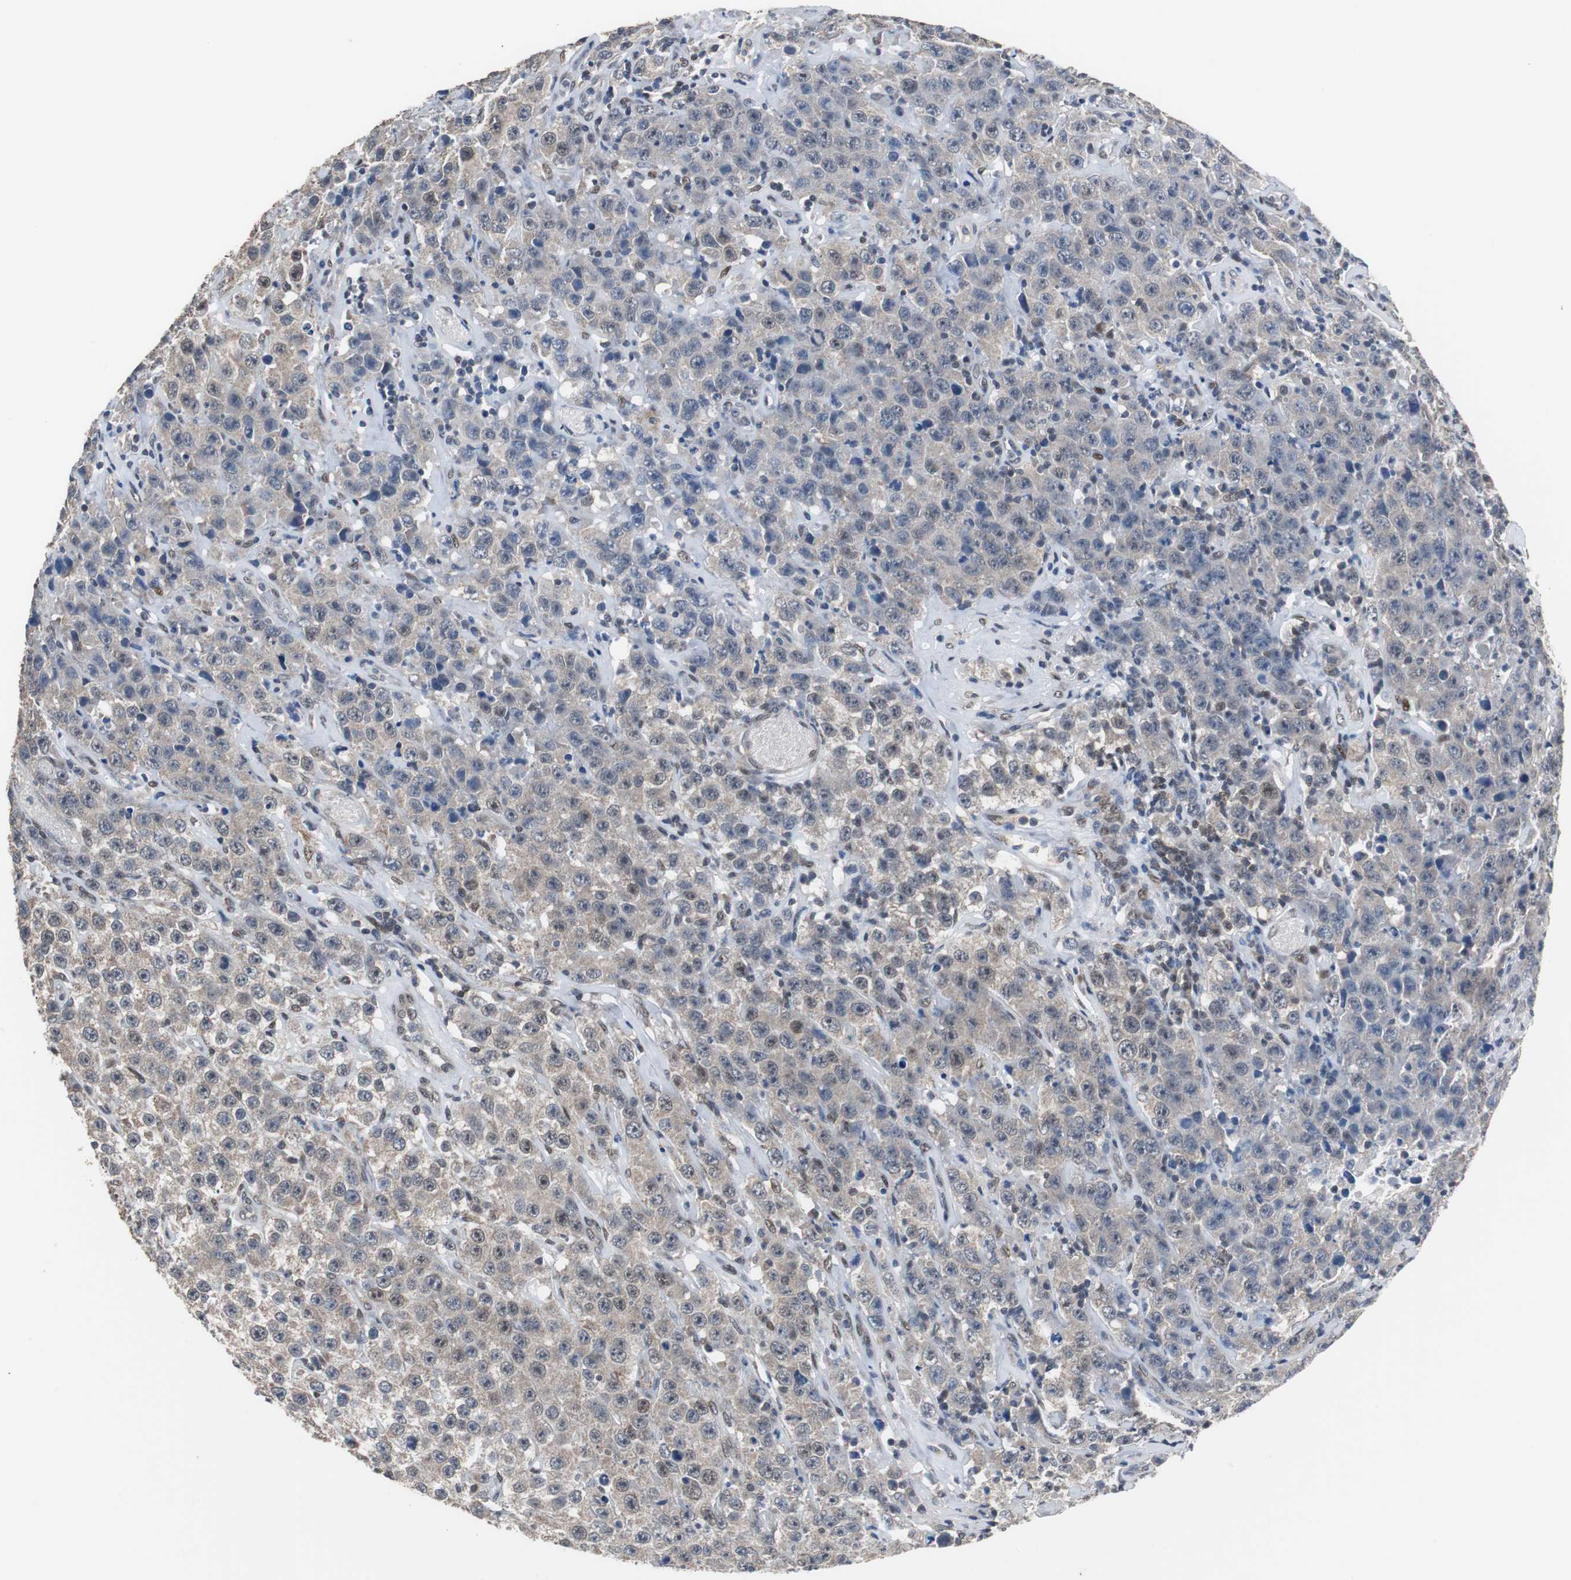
{"staining": {"intensity": "weak", "quantity": "25%-75%", "location": "cytoplasmic/membranous"}, "tissue": "testis cancer", "cell_type": "Tumor cells", "image_type": "cancer", "snomed": [{"axis": "morphology", "description": "Seminoma, NOS"}, {"axis": "topography", "description": "Testis"}], "caption": "Immunohistochemical staining of testis cancer displays low levels of weak cytoplasmic/membranous protein positivity in about 25%-75% of tumor cells.", "gene": "ZHX2", "patient": {"sex": "male", "age": 52}}